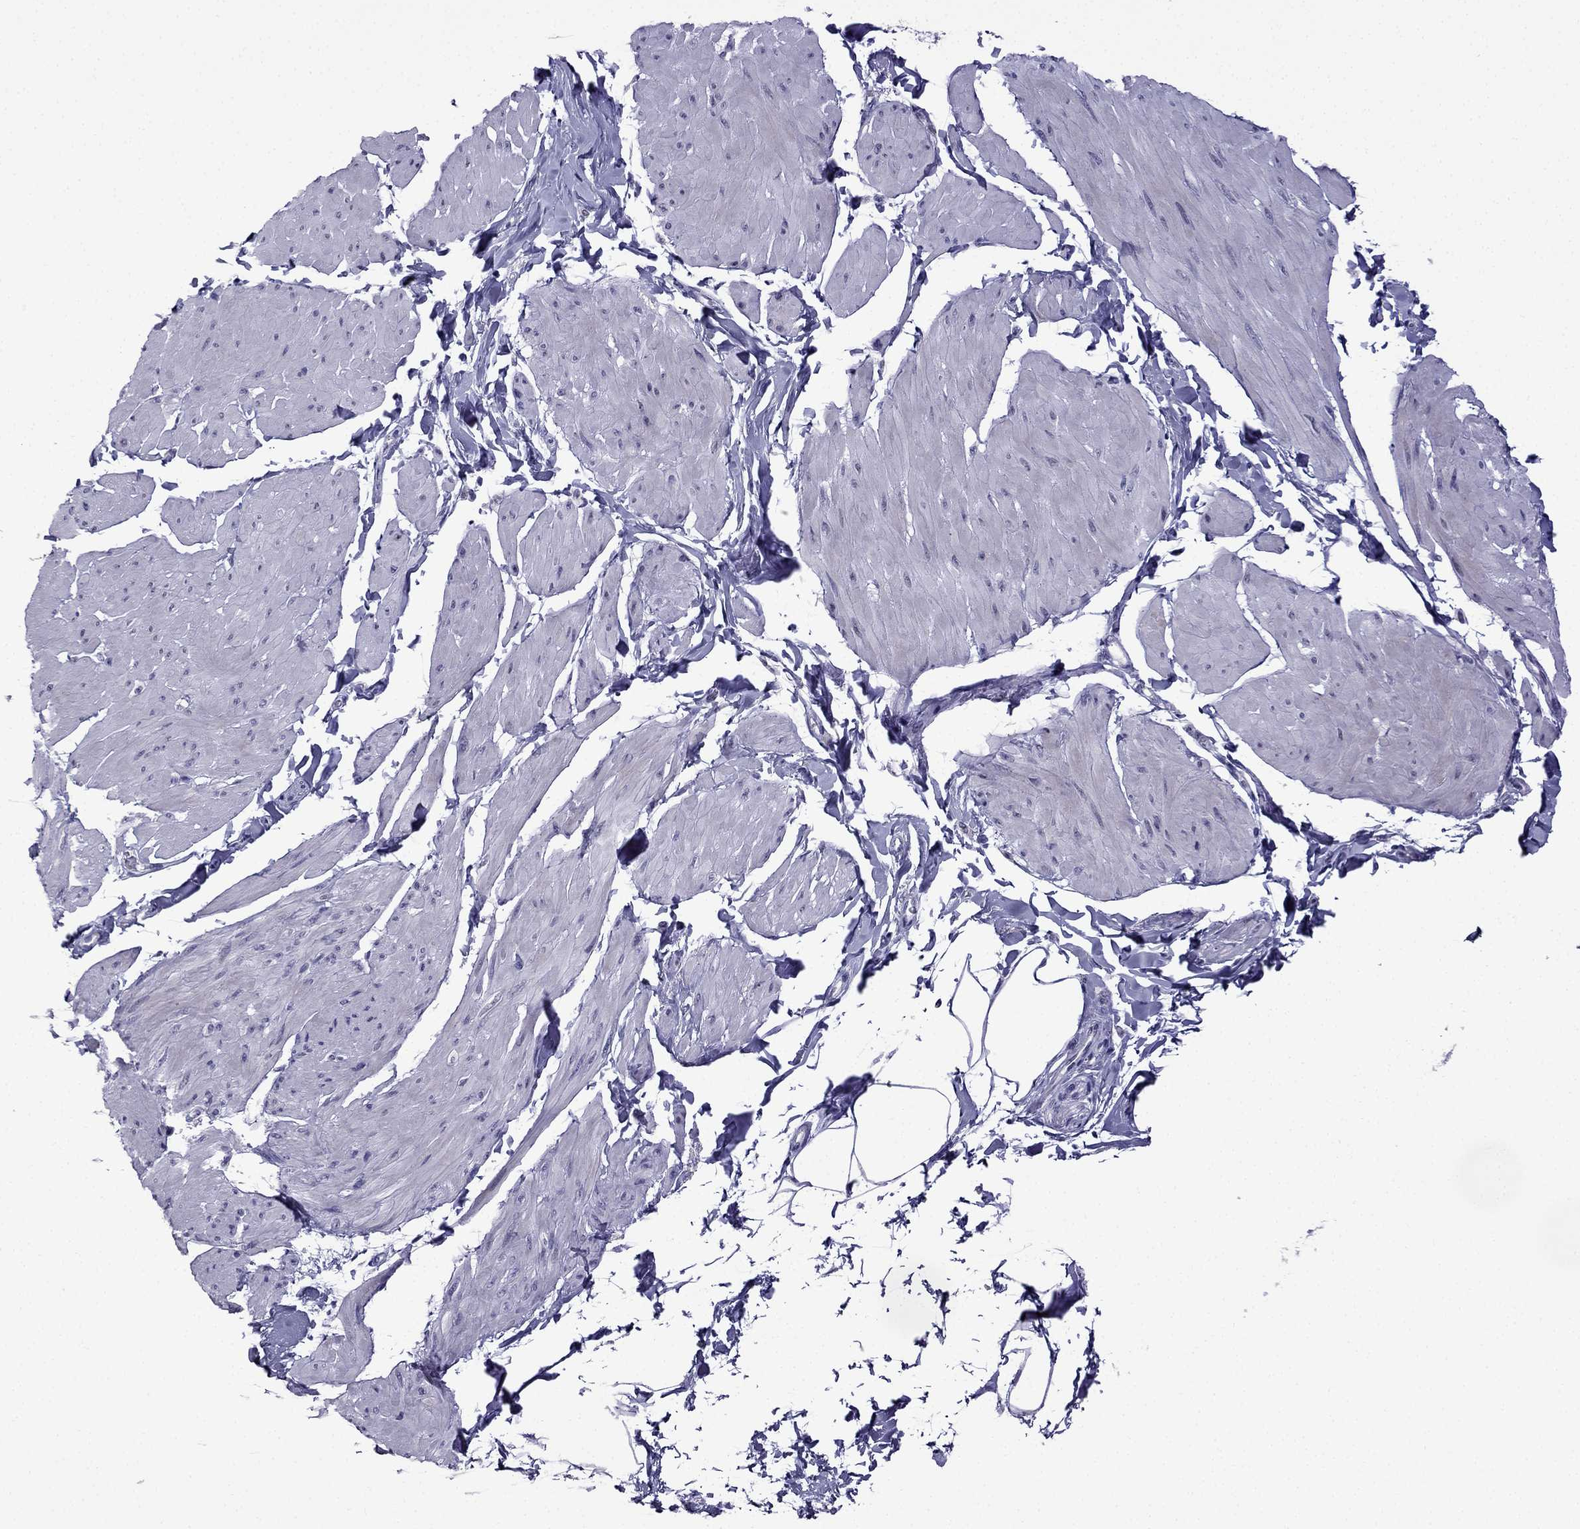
{"staining": {"intensity": "negative", "quantity": "none", "location": "none"}, "tissue": "smooth muscle", "cell_type": "Smooth muscle cells", "image_type": "normal", "snomed": [{"axis": "morphology", "description": "Normal tissue, NOS"}, {"axis": "topography", "description": "Adipose tissue"}, {"axis": "topography", "description": "Smooth muscle"}, {"axis": "topography", "description": "Peripheral nerve tissue"}], "caption": "Smooth muscle stained for a protein using immunohistochemistry (IHC) exhibits no positivity smooth muscle cells.", "gene": "POM121L12", "patient": {"sex": "male", "age": 83}}